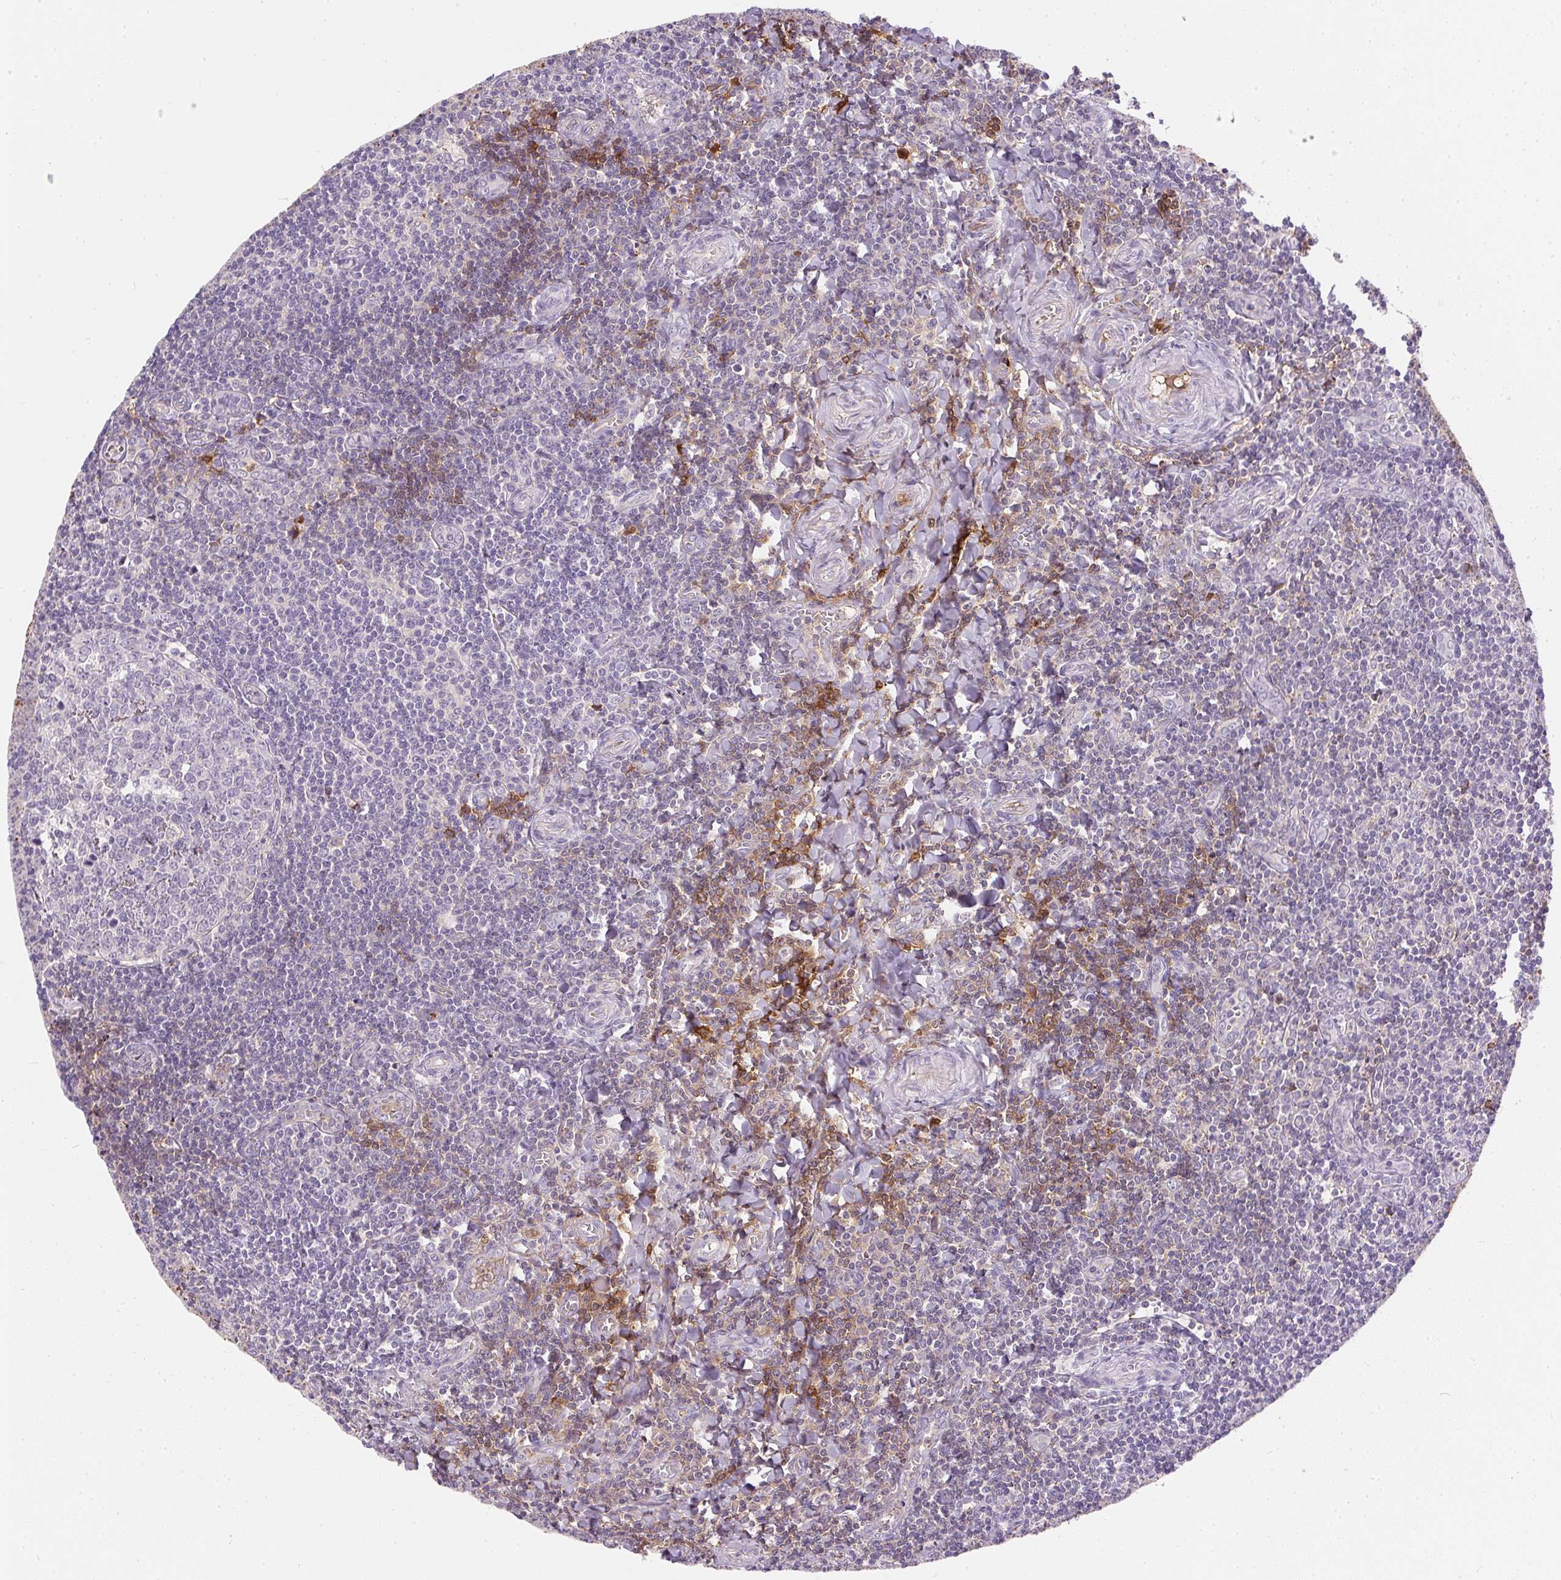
{"staining": {"intensity": "moderate", "quantity": "<25%", "location": "cytoplasmic/membranous"}, "tissue": "tonsil", "cell_type": "Germinal center cells", "image_type": "normal", "snomed": [{"axis": "morphology", "description": "Normal tissue, NOS"}, {"axis": "morphology", "description": "Inflammation, NOS"}, {"axis": "topography", "description": "Tonsil"}], "caption": "IHC of benign tonsil shows low levels of moderate cytoplasmic/membranous staining in approximately <25% of germinal center cells. Nuclei are stained in blue.", "gene": "ORM1", "patient": {"sex": "female", "age": 31}}